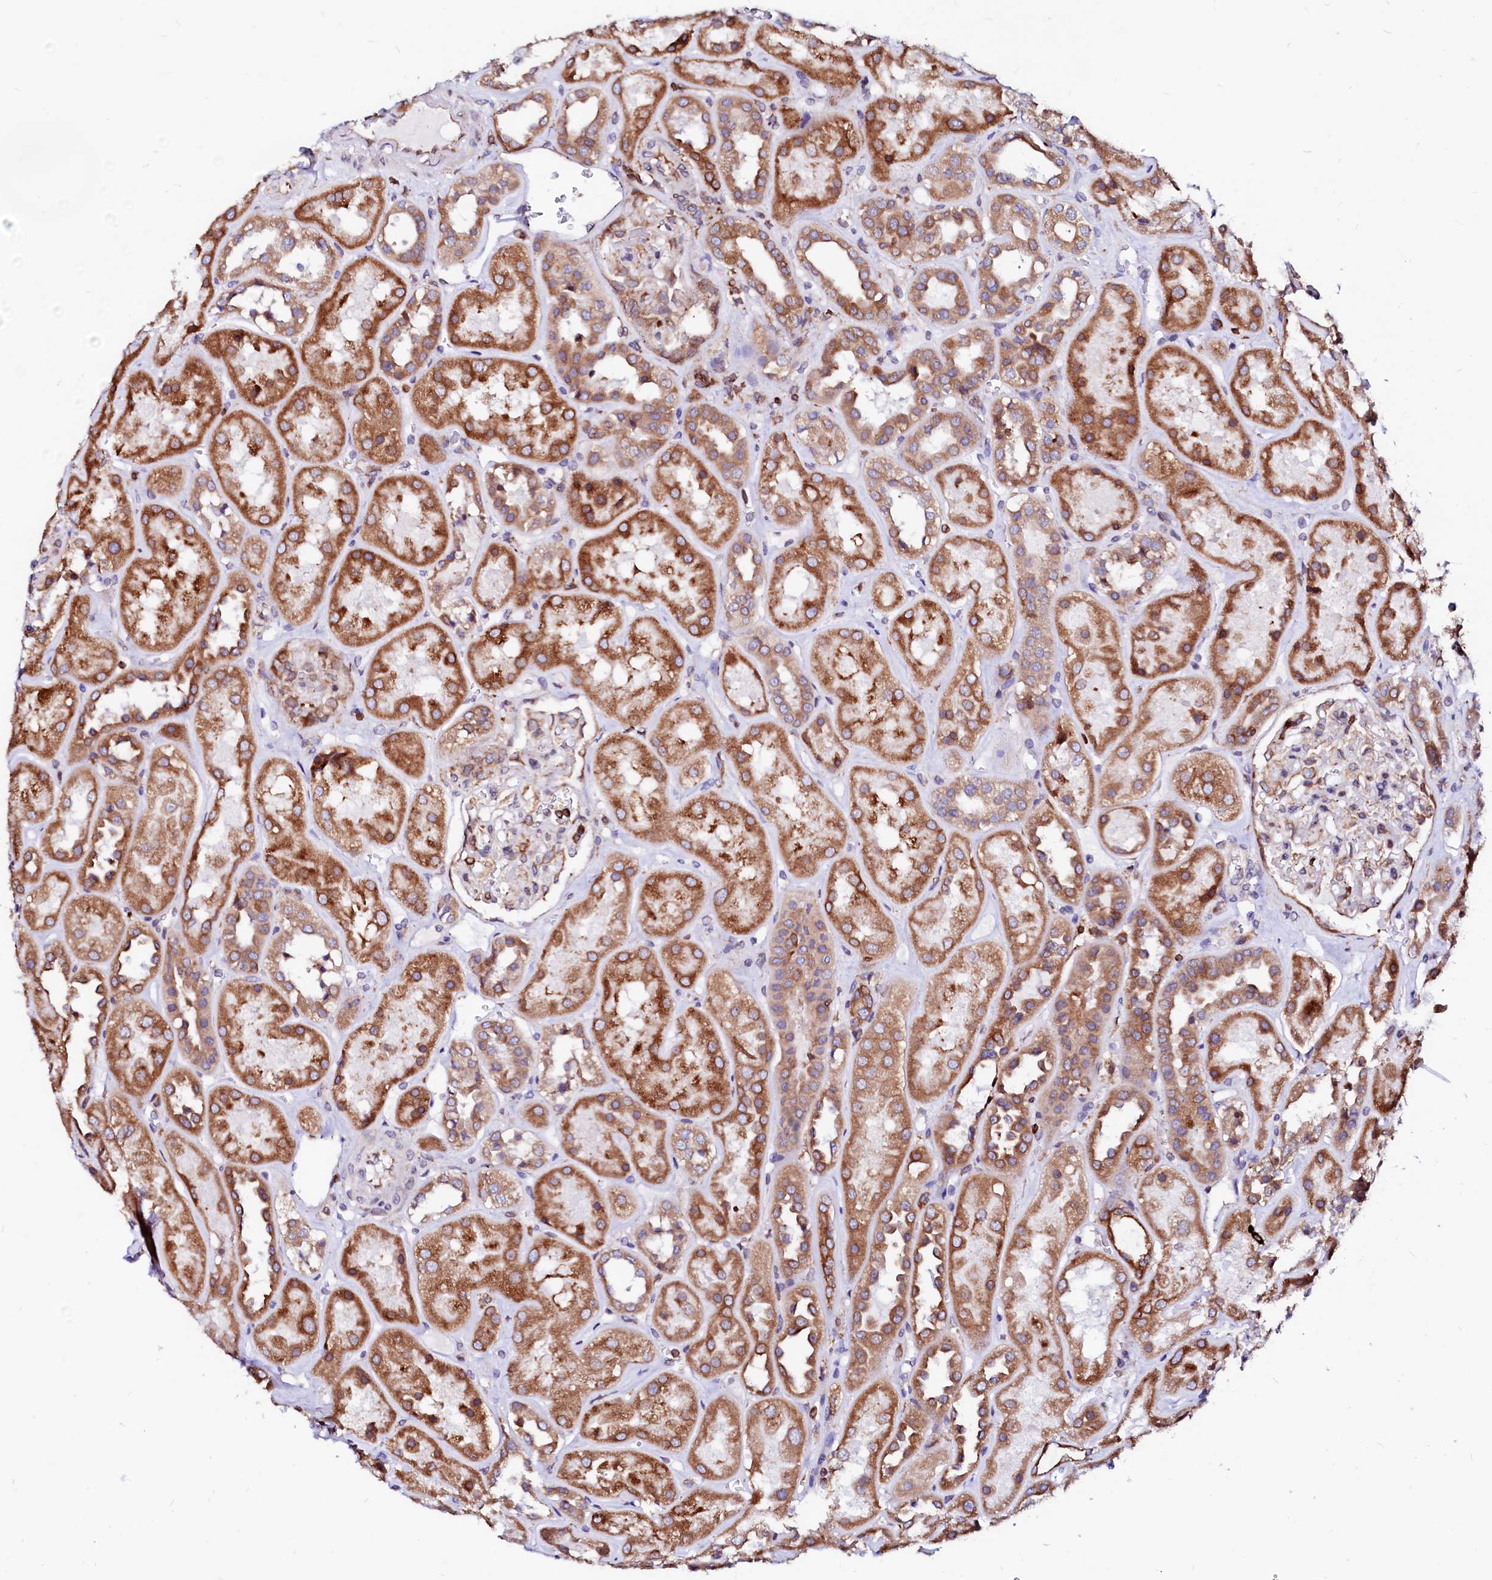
{"staining": {"intensity": "moderate", "quantity": "<25%", "location": "cytoplasmic/membranous"}, "tissue": "kidney", "cell_type": "Cells in glomeruli", "image_type": "normal", "snomed": [{"axis": "morphology", "description": "Normal tissue, NOS"}, {"axis": "topography", "description": "Kidney"}], "caption": "A brown stain shows moderate cytoplasmic/membranous positivity of a protein in cells in glomeruli of normal kidney.", "gene": "DERL1", "patient": {"sex": "male", "age": 70}}